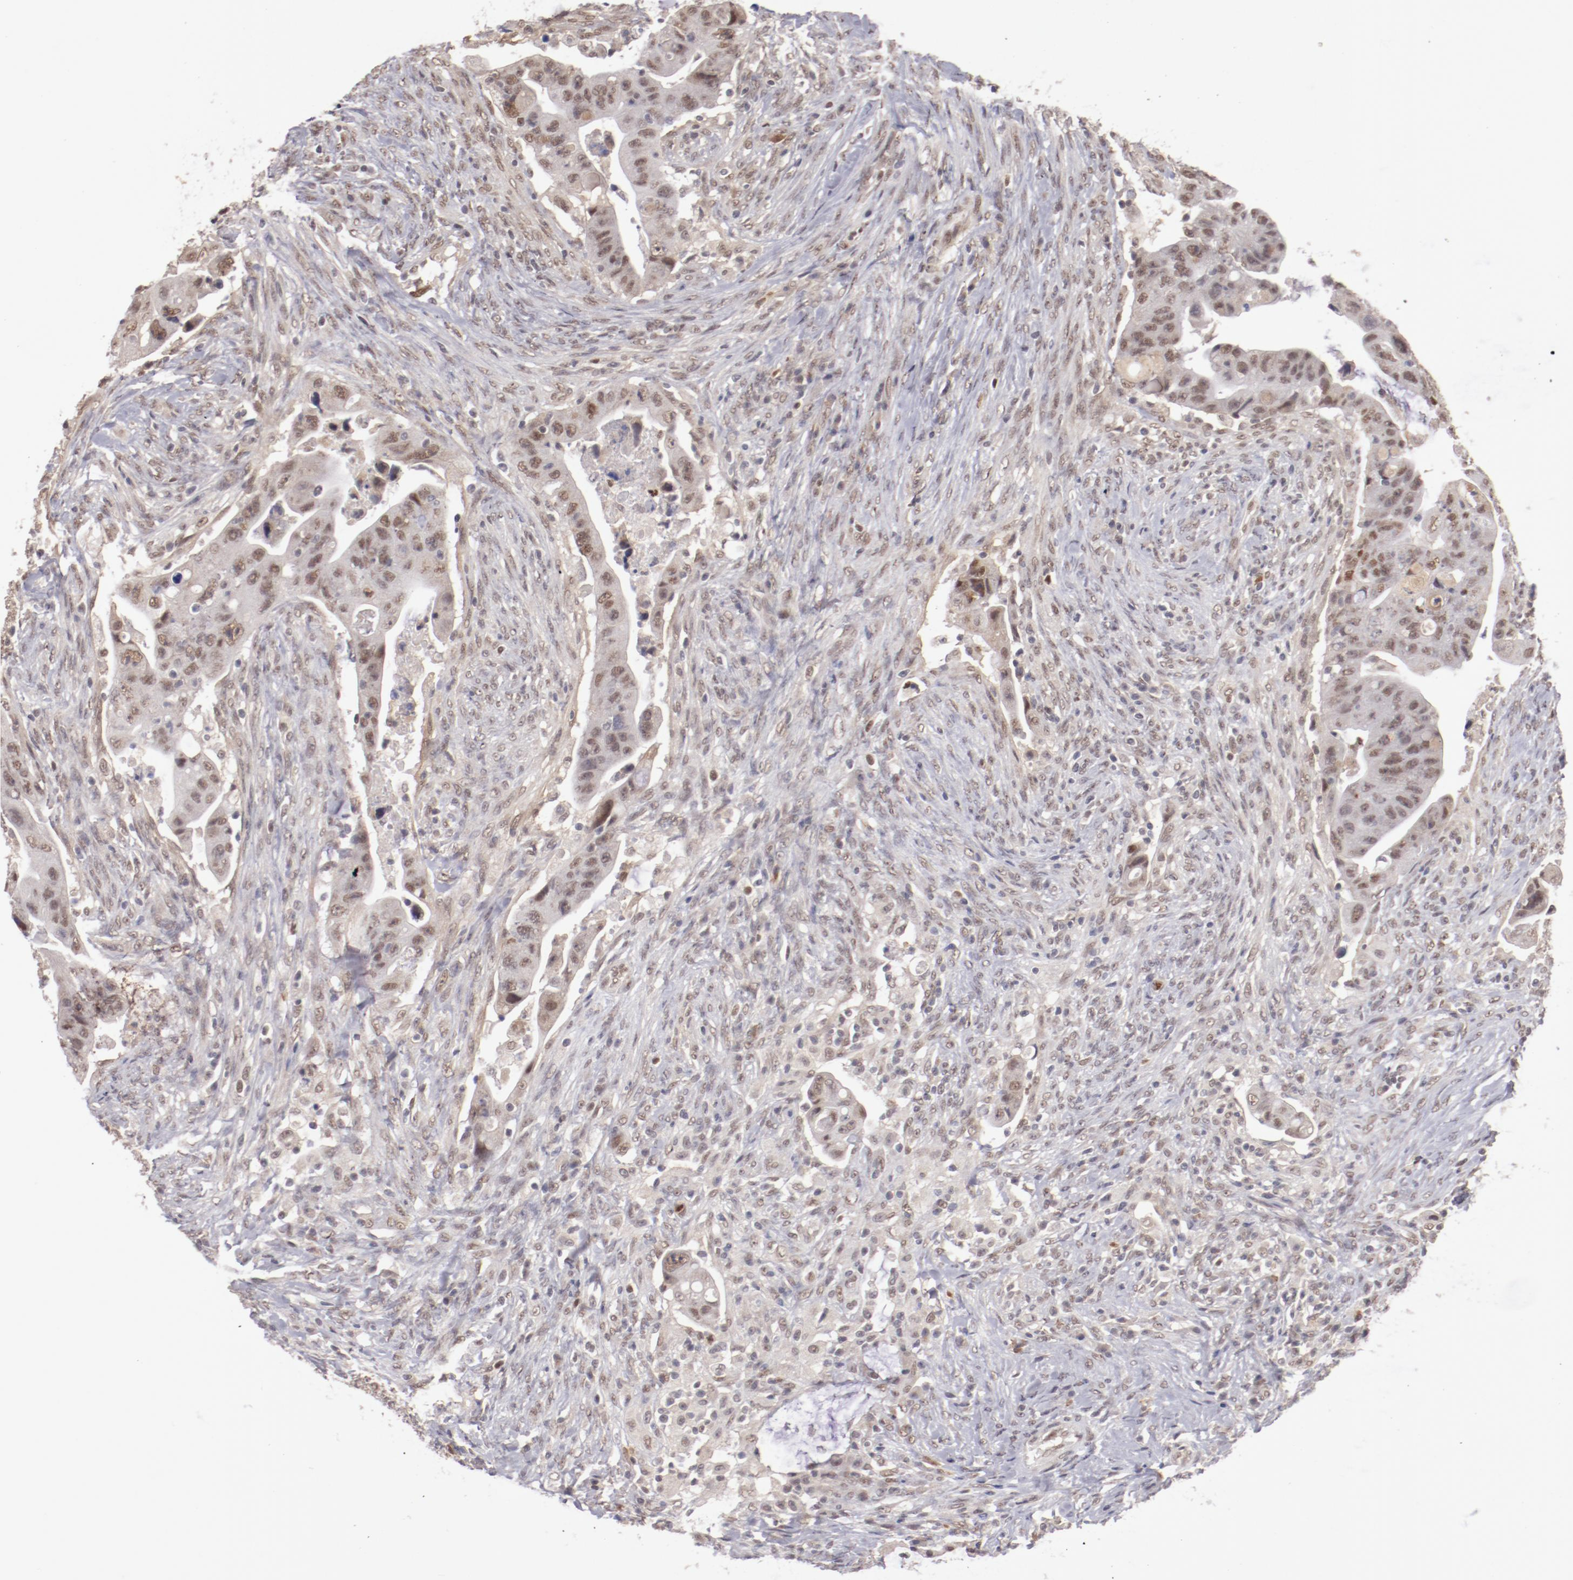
{"staining": {"intensity": "moderate", "quantity": ">75%", "location": "cytoplasmic/membranous,nuclear"}, "tissue": "colorectal cancer", "cell_type": "Tumor cells", "image_type": "cancer", "snomed": [{"axis": "morphology", "description": "Adenocarcinoma, NOS"}, {"axis": "topography", "description": "Rectum"}], "caption": "Colorectal adenocarcinoma tissue exhibits moderate cytoplasmic/membranous and nuclear expression in about >75% of tumor cells, visualized by immunohistochemistry.", "gene": "NFE2", "patient": {"sex": "female", "age": 71}}